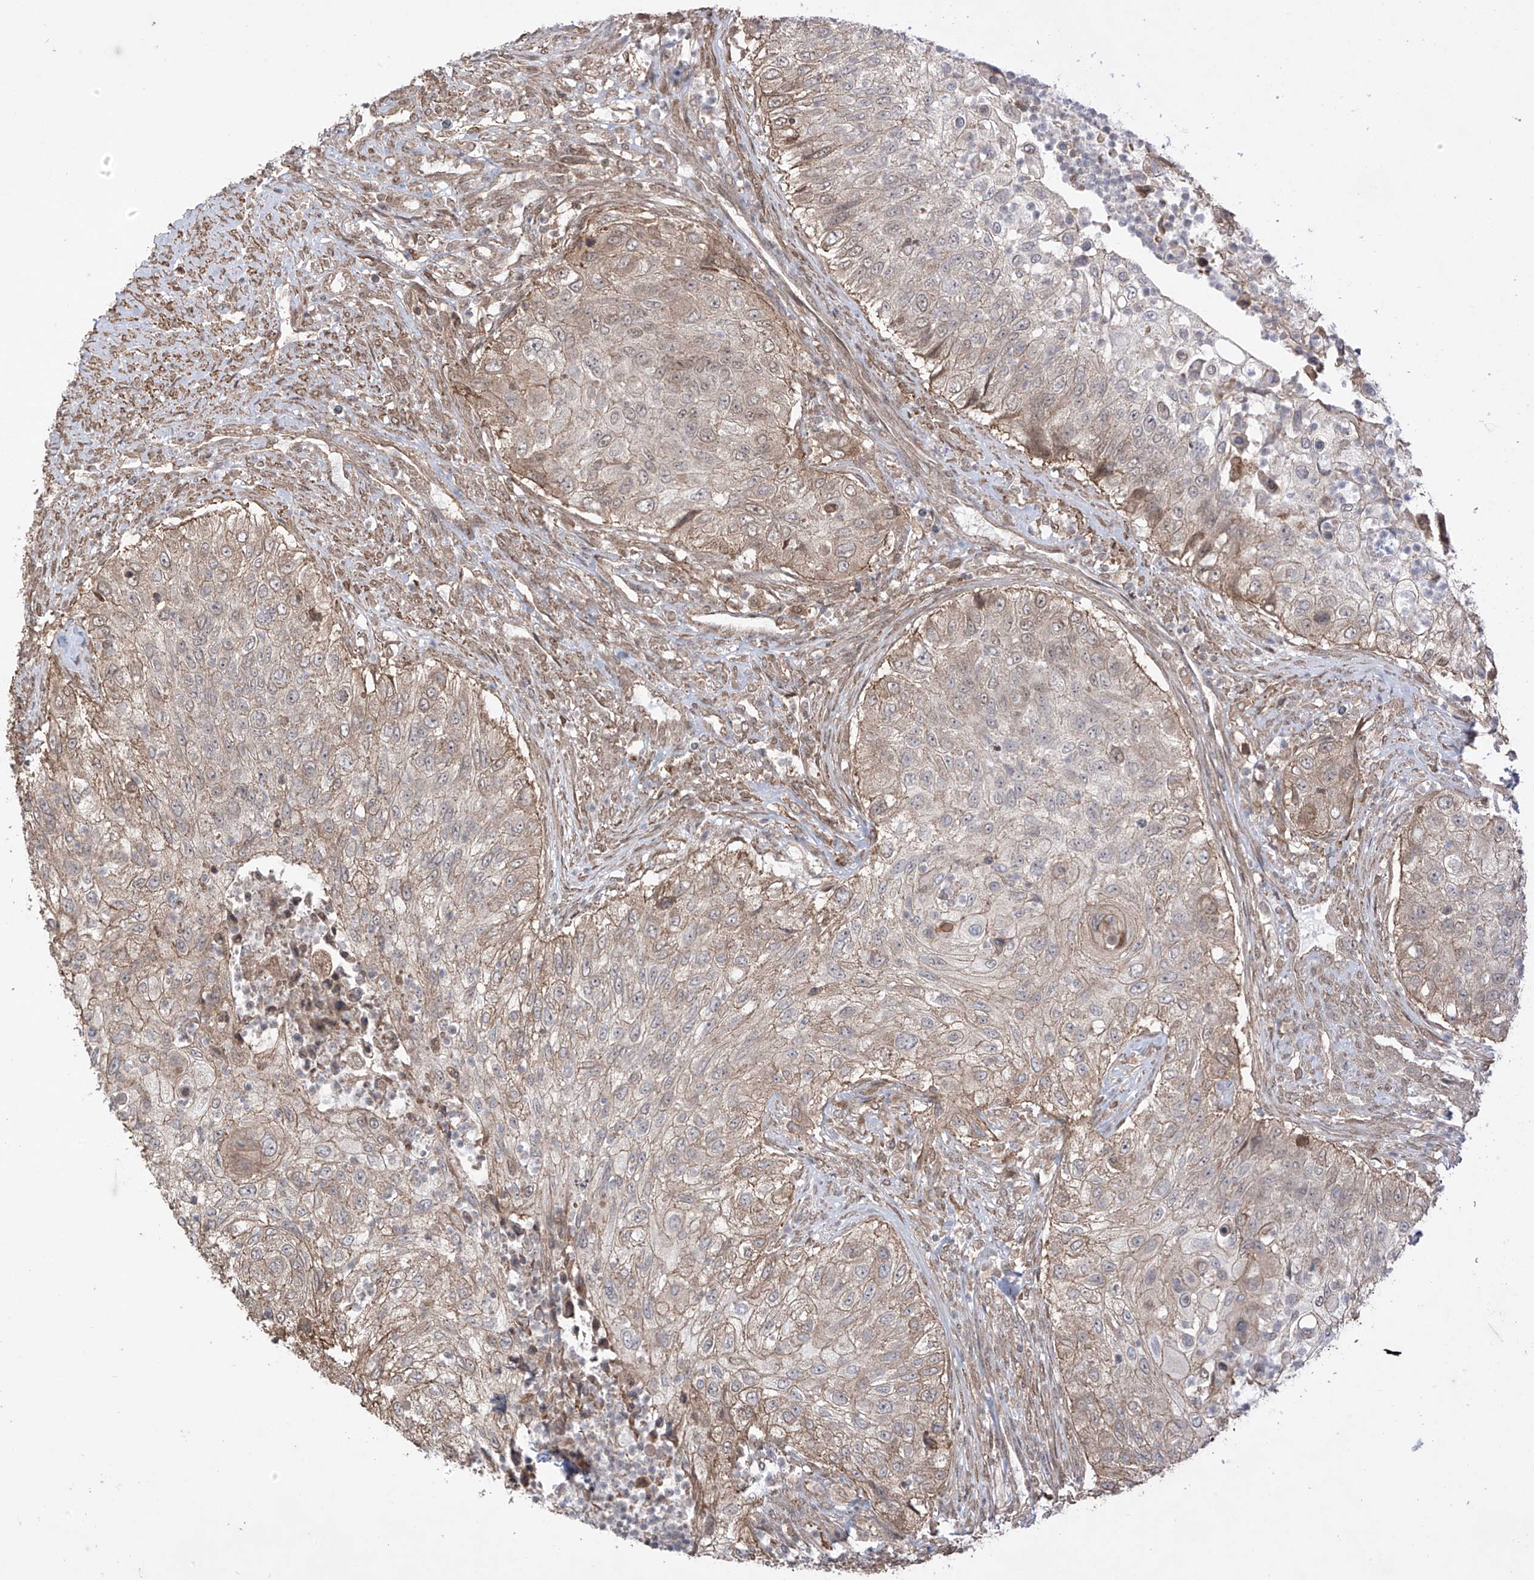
{"staining": {"intensity": "weak", "quantity": "25%-75%", "location": "cytoplasmic/membranous"}, "tissue": "urothelial cancer", "cell_type": "Tumor cells", "image_type": "cancer", "snomed": [{"axis": "morphology", "description": "Urothelial carcinoma, High grade"}, {"axis": "topography", "description": "Urinary bladder"}], "caption": "The immunohistochemical stain labels weak cytoplasmic/membranous staining in tumor cells of urothelial carcinoma (high-grade) tissue.", "gene": "ABCD1", "patient": {"sex": "female", "age": 60}}